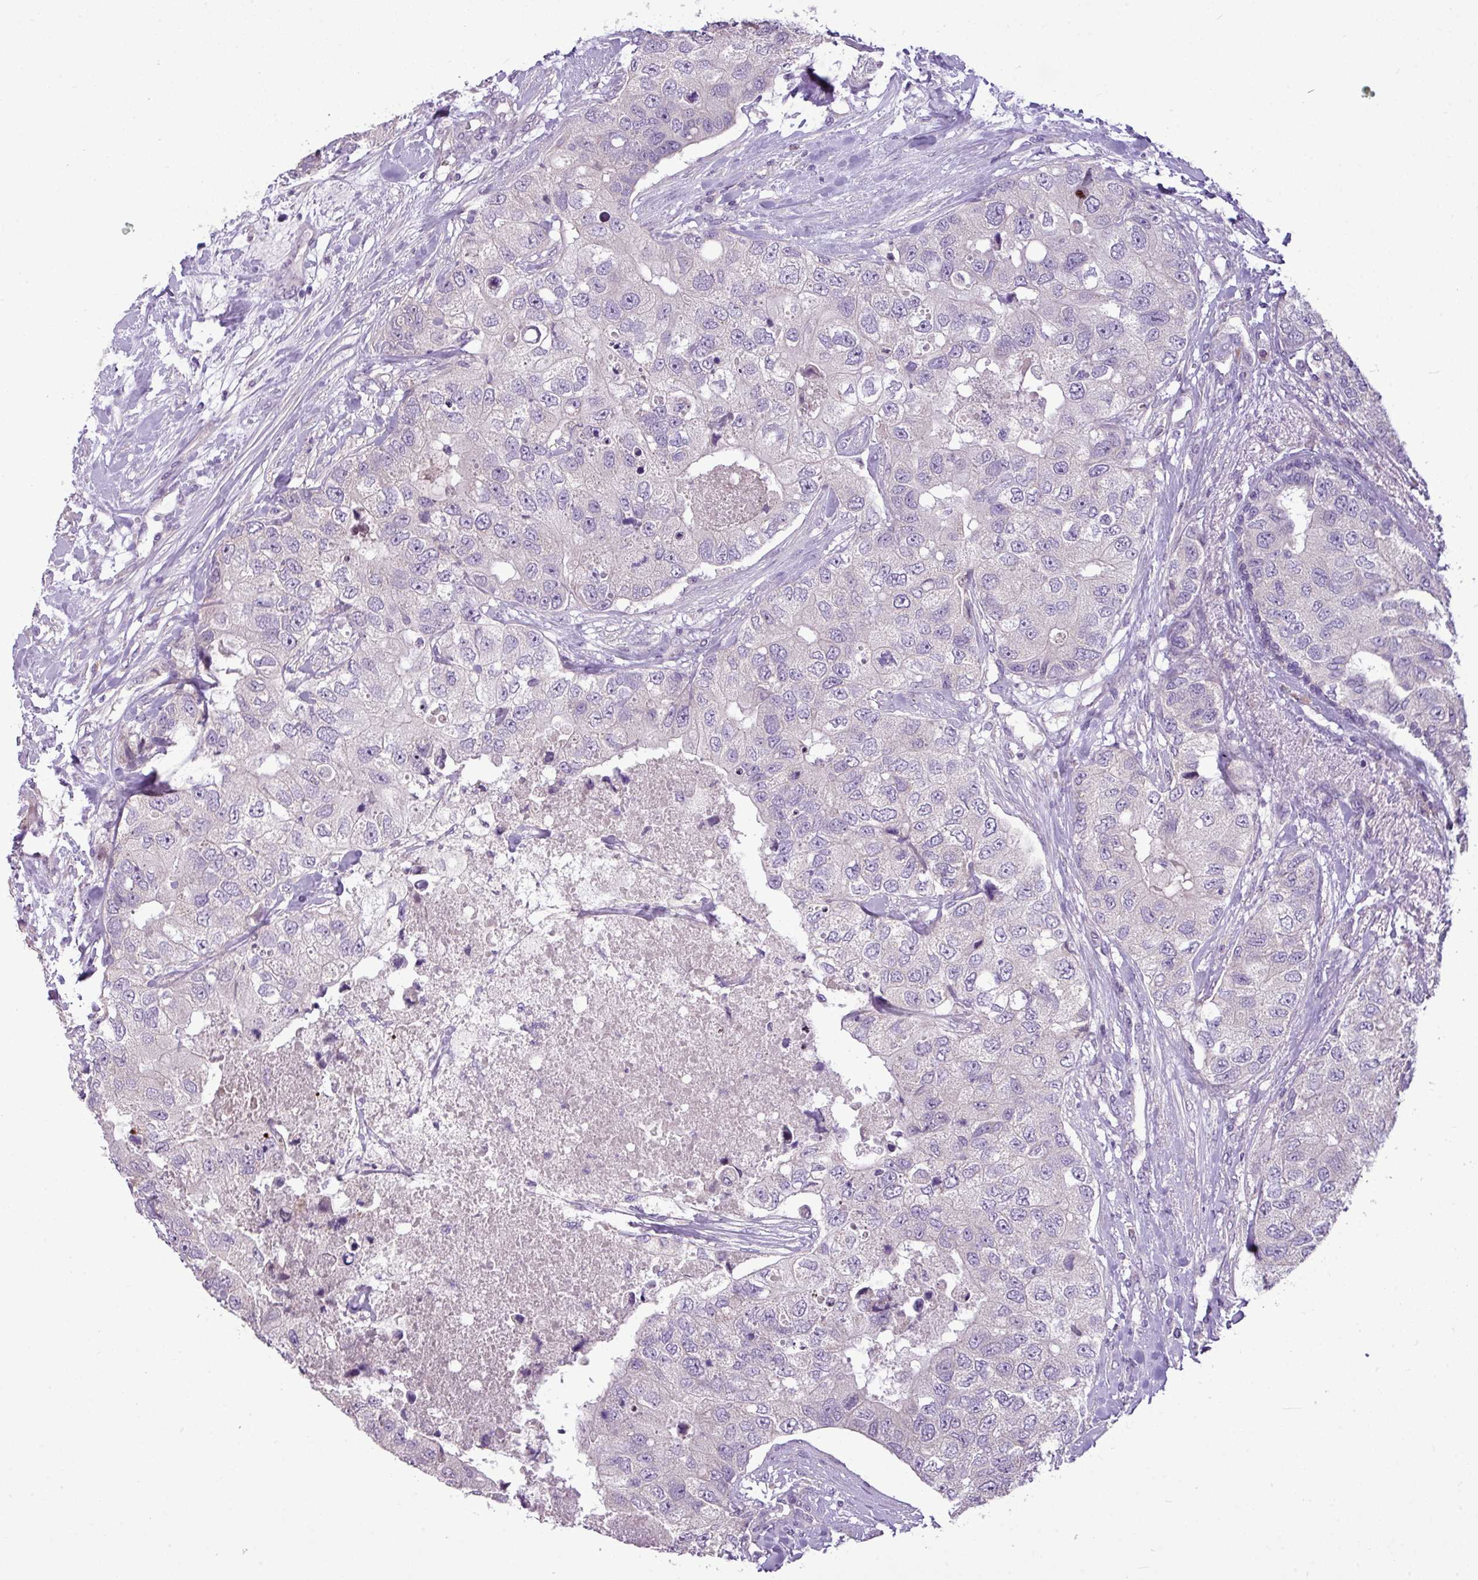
{"staining": {"intensity": "negative", "quantity": "none", "location": "none"}, "tissue": "breast cancer", "cell_type": "Tumor cells", "image_type": "cancer", "snomed": [{"axis": "morphology", "description": "Duct carcinoma"}, {"axis": "topography", "description": "Breast"}], "caption": "The IHC micrograph has no significant positivity in tumor cells of breast cancer tissue.", "gene": "IL17A", "patient": {"sex": "female", "age": 62}}